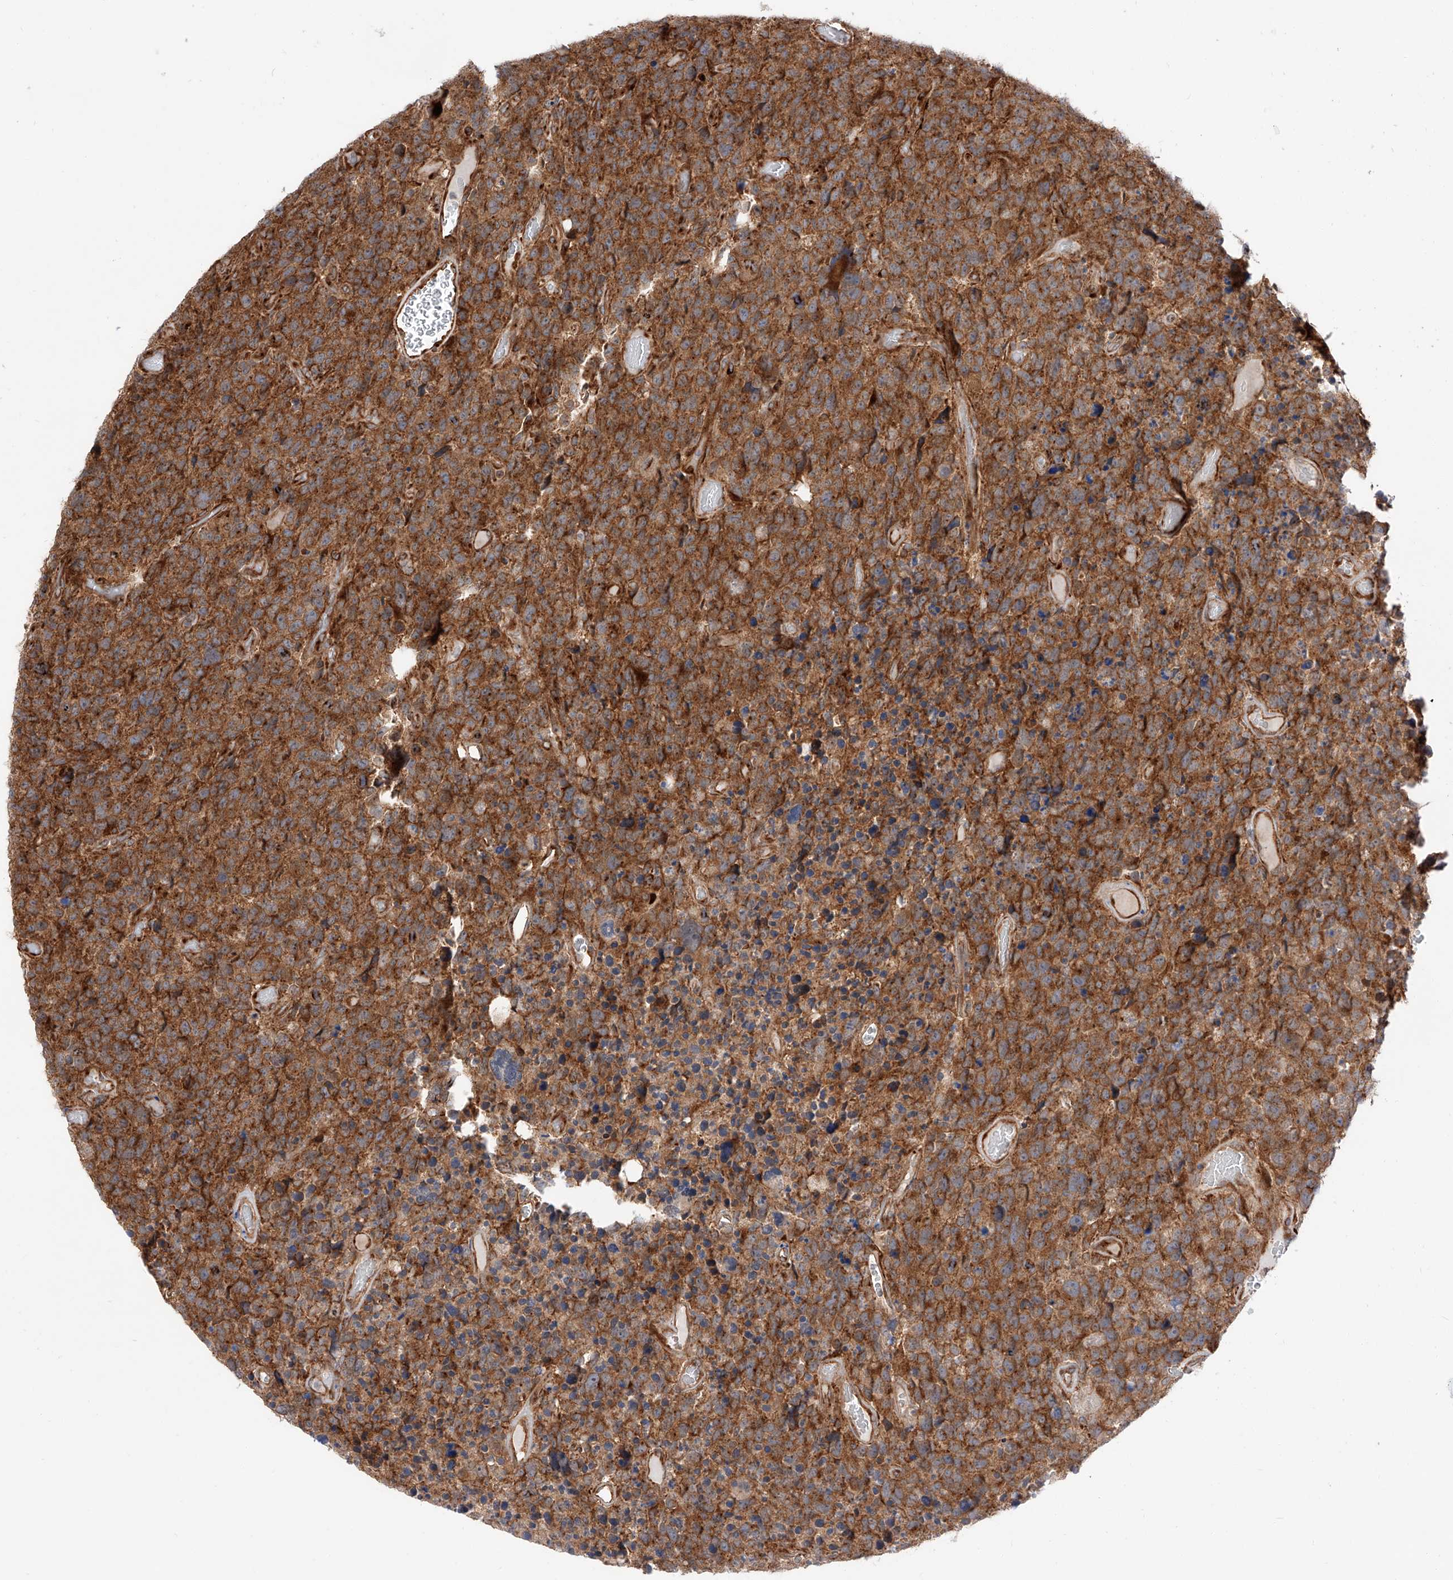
{"staining": {"intensity": "strong", "quantity": ">75%", "location": "cytoplasmic/membranous"}, "tissue": "glioma", "cell_type": "Tumor cells", "image_type": "cancer", "snomed": [{"axis": "morphology", "description": "Glioma, malignant, High grade"}, {"axis": "topography", "description": "Brain"}], "caption": "Approximately >75% of tumor cells in human malignant glioma (high-grade) demonstrate strong cytoplasmic/membranous protein staining as visualized by brown immunohistochemical staining.", "gene": "ISCA2", "patient": {"sex": "male", "age": 69}}